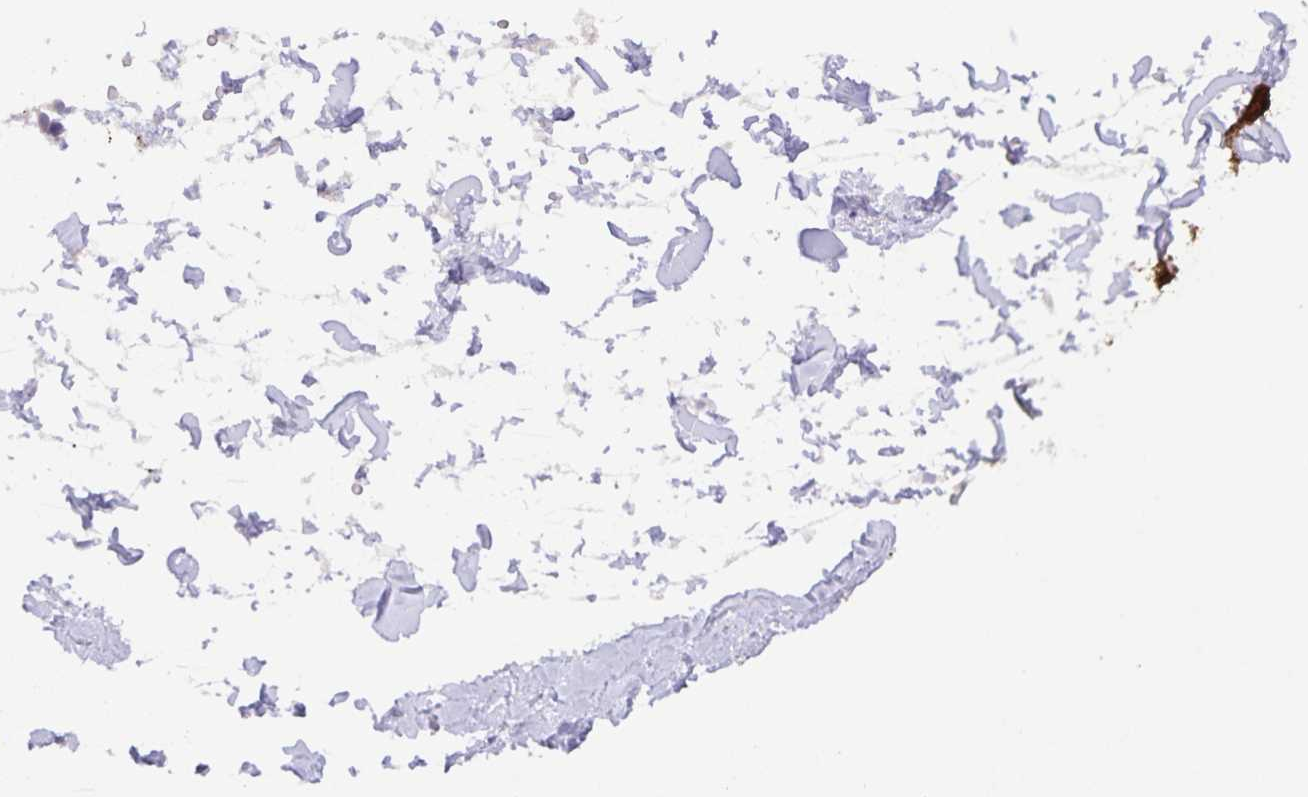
{"staining": {"intensity": "negative", "quantity": "none", "location": "none"}, "tissue": "adipose tissue", "cell_type": "Adipocytes", "image_type": "normal", "snomed": [{"axis": "morphology", "description": "Normal tissue, NOS"}, {"axis": "topography", "description": "Epididymis, spermatic cord, NOS"}, {"axis": "topography", "description": "Epididymis"}, {"axis": "topography", "description": "Peripheral nerve tissue"}], "caption": "The micrograph exhibits no significant positivity in adipocytes of adipose tissue. (Brightfield microscopy of DAB (3,3'-diaminobenzidine) immunohistochemistry at high magnification).", "gene": "AQP4", "patient": {"sex": "male", "age": 29}}